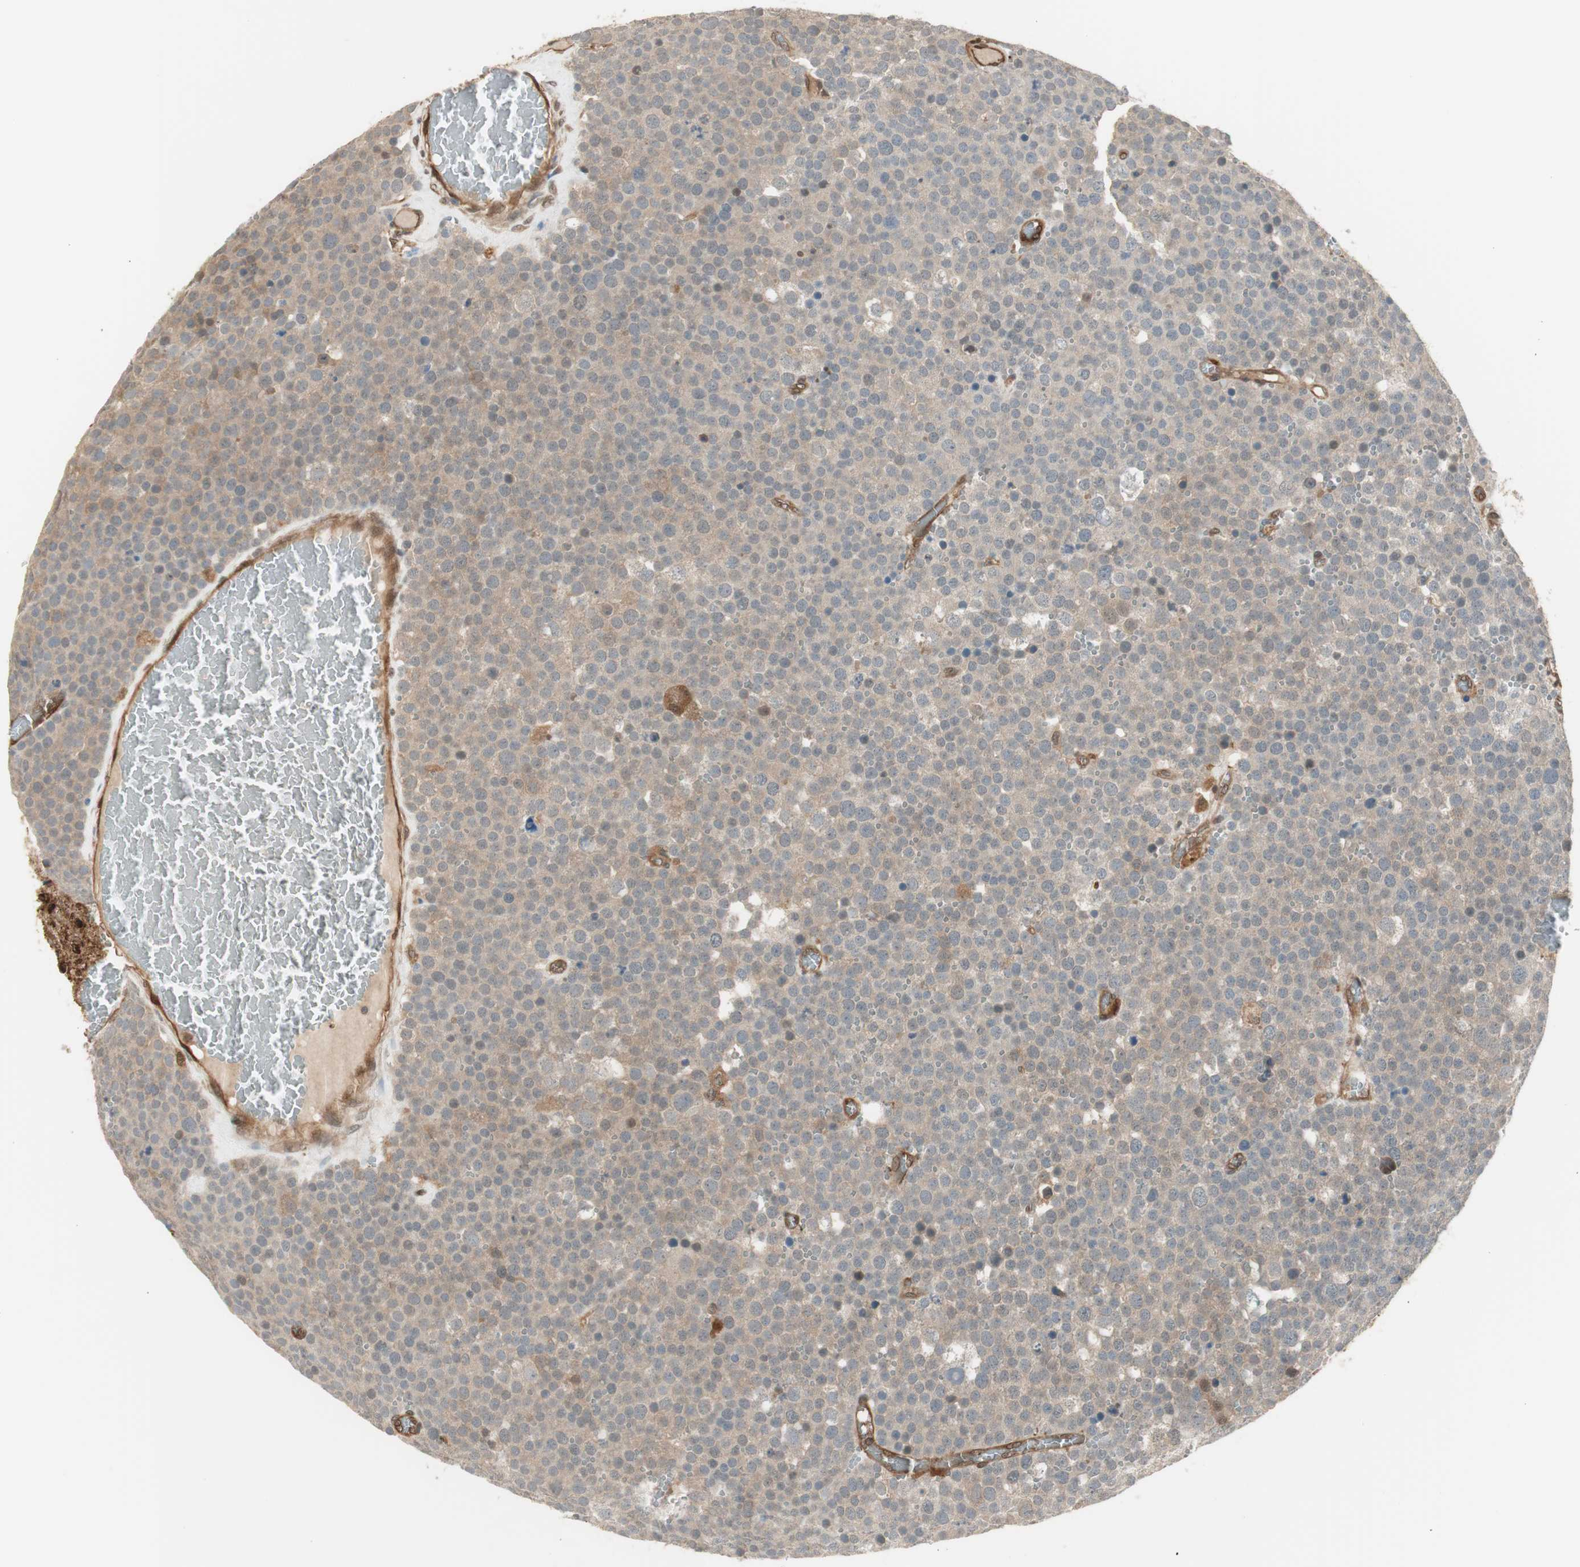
{"staining": {"intensity": "weak", "quantity": ">75%", "location": "cytoplasmic/membranous"}, "tissue": "testis cancer", "cell_type": "Tumor cells", "image_type": "cancer", "snomed": [{"axis": "morphology", "description": "Seminoma, NOS"}, {"axis": "topography", "description": "Testis"}], "caption": "The photomicrograph displays a brown stain indicating the presence of a protein in the cytoplasmic/membranous of tumor cells in testis cancer (seminoma).", "gene": "SERPINB6", "patient": {"sex": "male", "age": 71}}